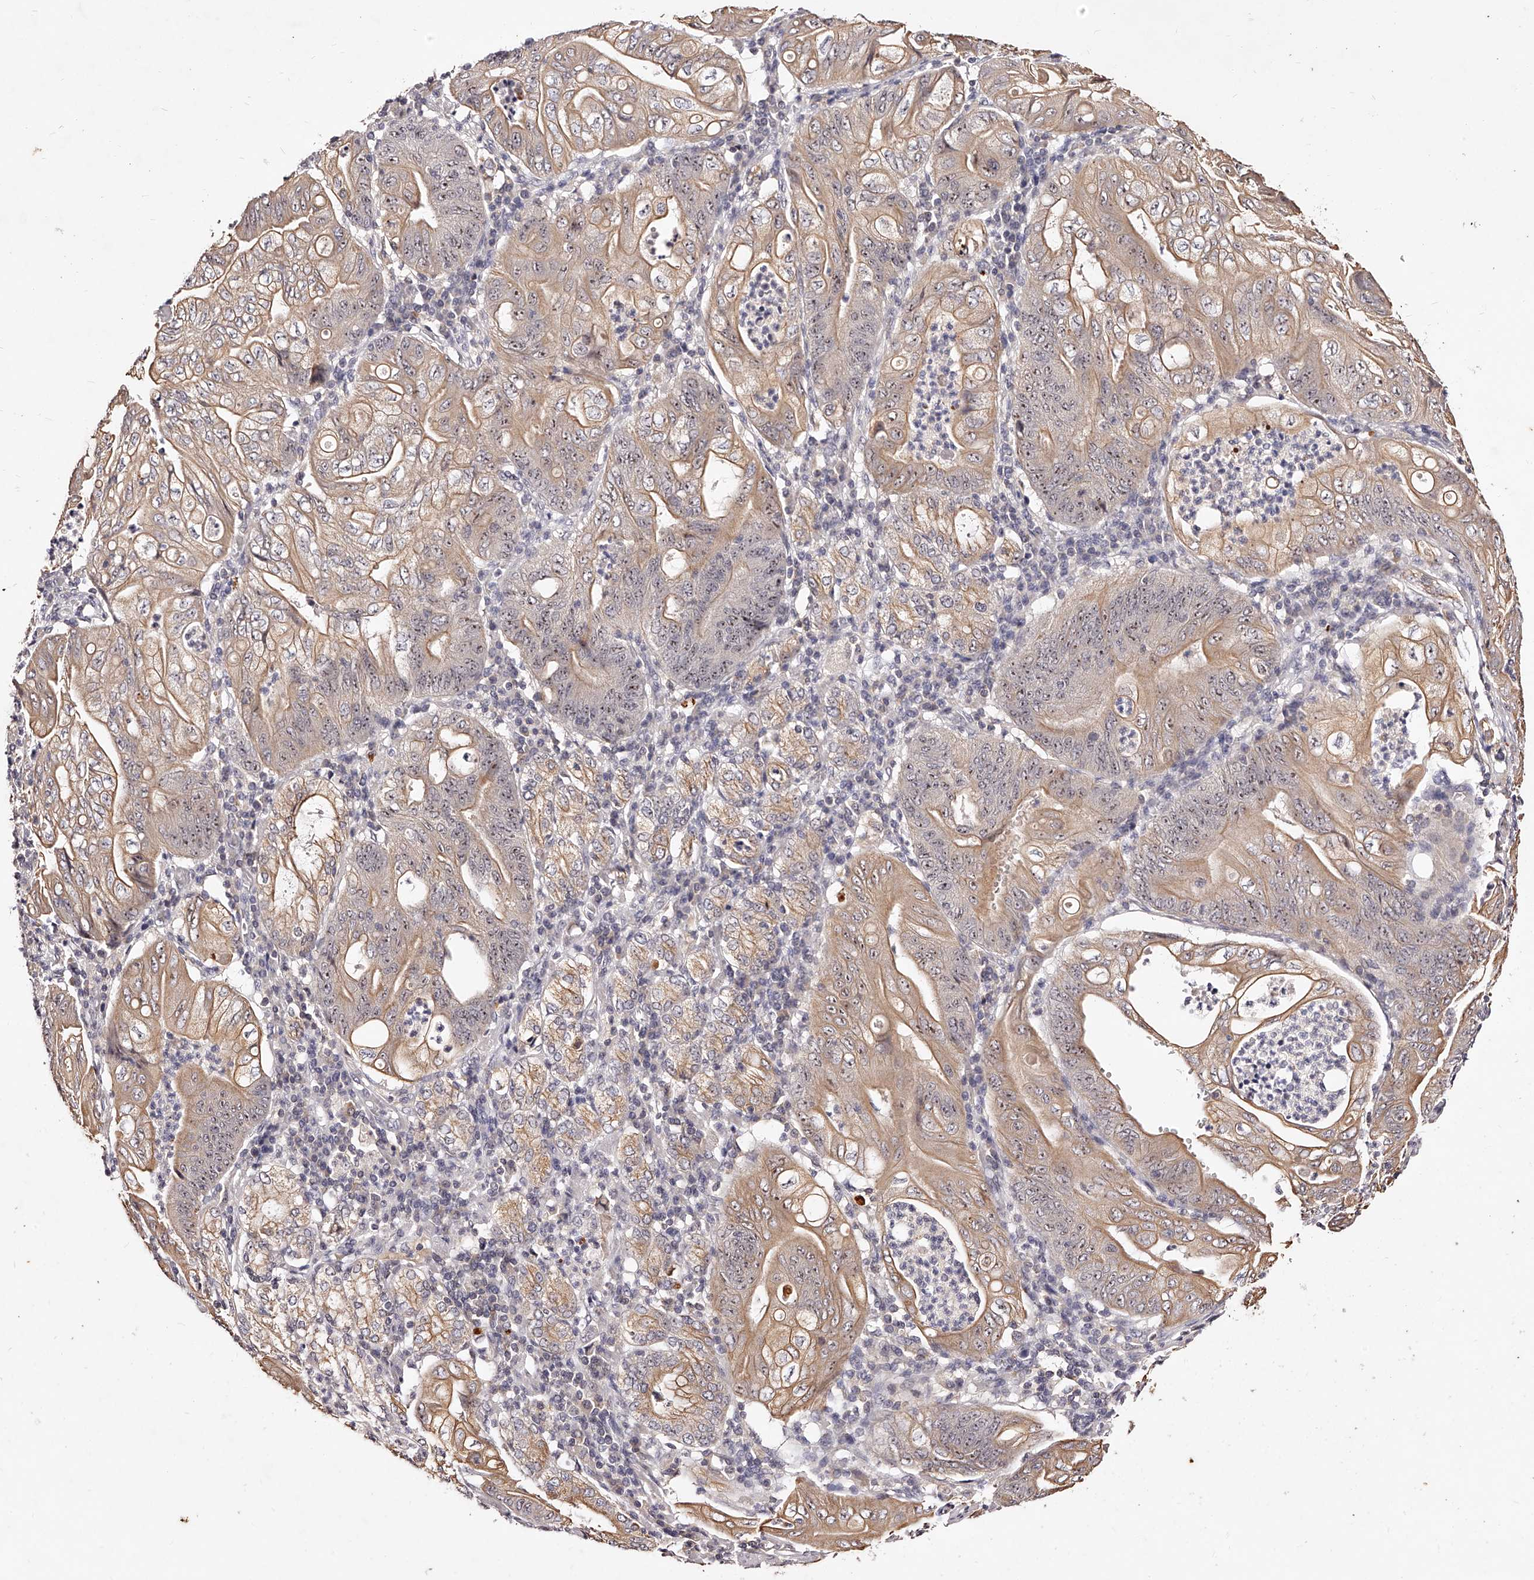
{"staining": {"intensity": "moderate", "quantity": ">75%", "location": "cytoplasmic/membranous,nuclear"}, "tissue": "stomach cancer", "cell_type": "Tumor cells", "image_type": "cancer", "snomed": [{"axis": "morphology", "description": "Adenocarcinoma, NOS"}, {"axis": "topography", "description": "Stomach"}], "caption": "Protein expression analysis of stomach cancer shows moderate cytoplasmic/membranous and nuclear staining in approximately >75% of tumor cells.", "gene": "PHACTR1", "patient": {"sex": "female", "age": 73}}